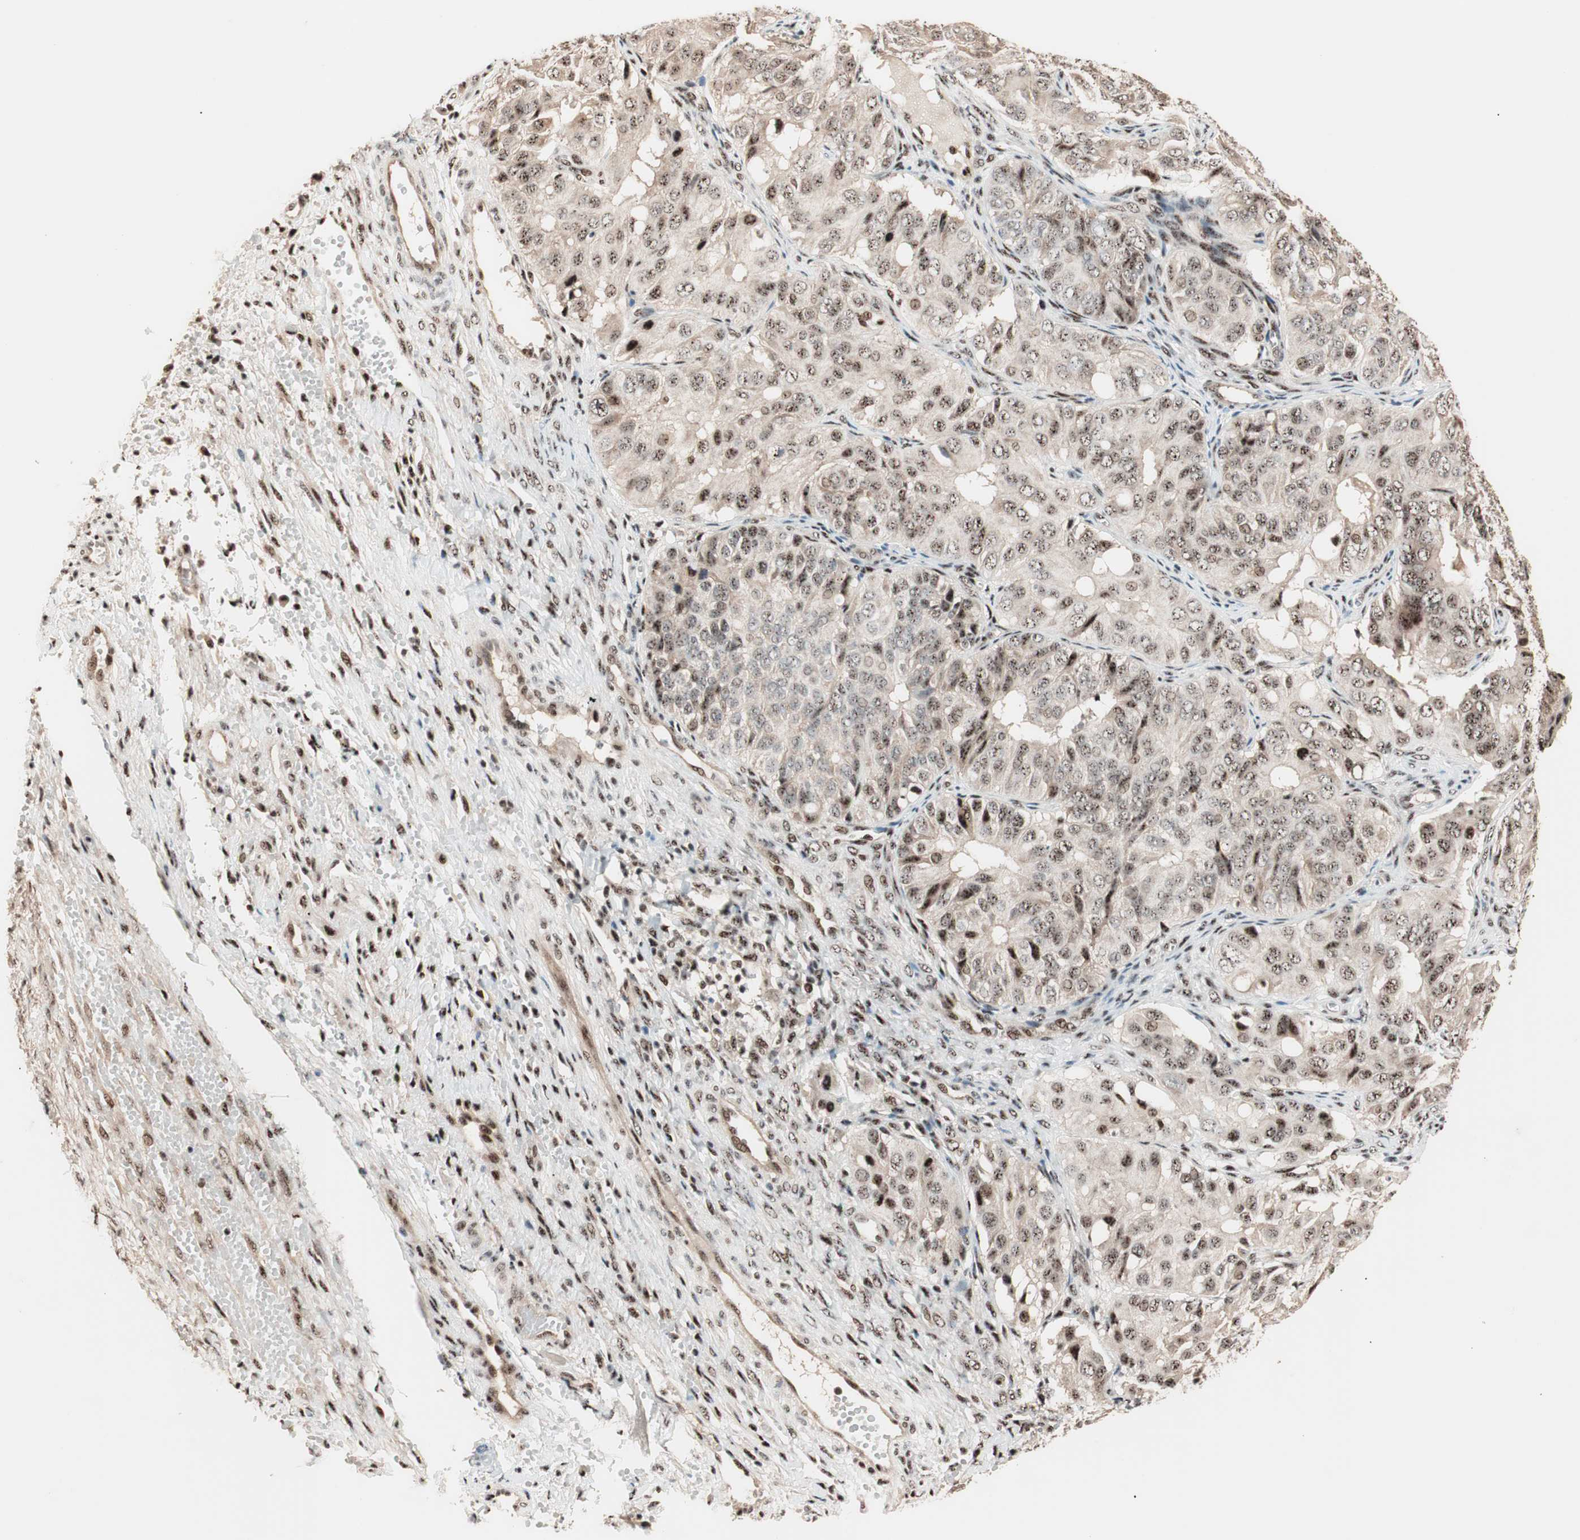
{"staining": {"intensity": "moderate", "quantity": "25%-75%", "location": "cytoplasmic/membranous,nuclear"}, "tissue": "ovarian cancer", "cell_type": "Tumor cells", "image_type": "cancer", "snomed": [{"axis": "morphology", "description": "Carcinoma, endometroid"}, {"axis": "topography", "description": "Ovary"}], "caption": "This is an image of immunohistochemistry (IHC) staining of endometroid carcinoma (ovarian), which shows moderate staining in the cytoplasmic/membranous and nuclear of tumor cells.", "gene": "NR5A2", "patient": {"sex": "female", "age": 51}}